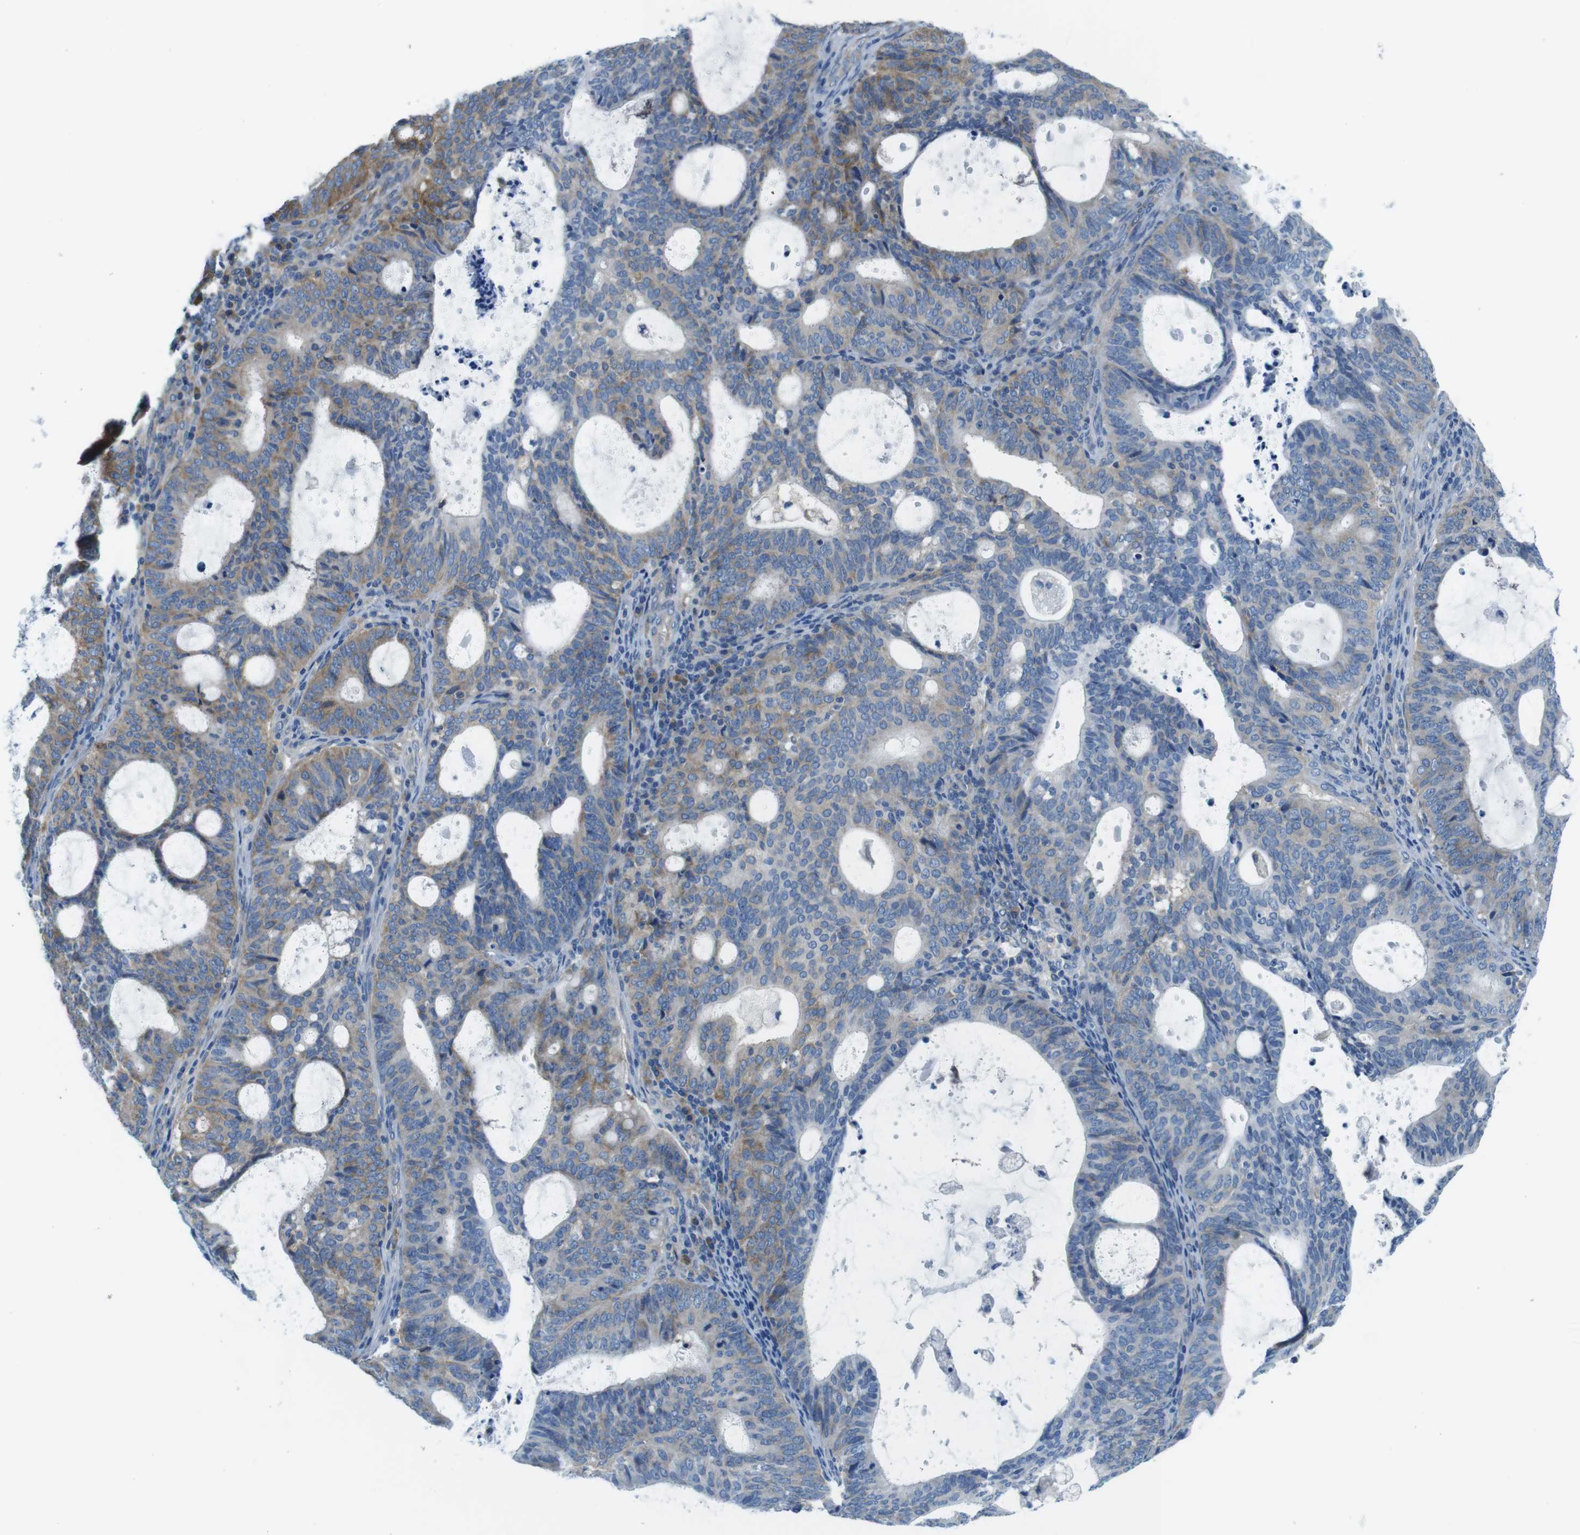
{"staining": {"intensity": "moderate", "quantity": "25%-75%", "location": "cytoplasmic/membranous"}, "tissue": "endometrial cancer", "cell_type": "Tumor cells", "image_type": "cancer", "snomed": [{"axis": "morphology", "description": "Adenocarcinoma, NOS"}, {"axis": "topography", "description": "Uterus"}], "caption": "An image of endometrial adenocarcinoma stained for a protein displays moderate cytoplasmic/membranous brown staining in tumor cells.", "gene": "EIF2B5", "patient": {"sex": "female", "age": 83}}